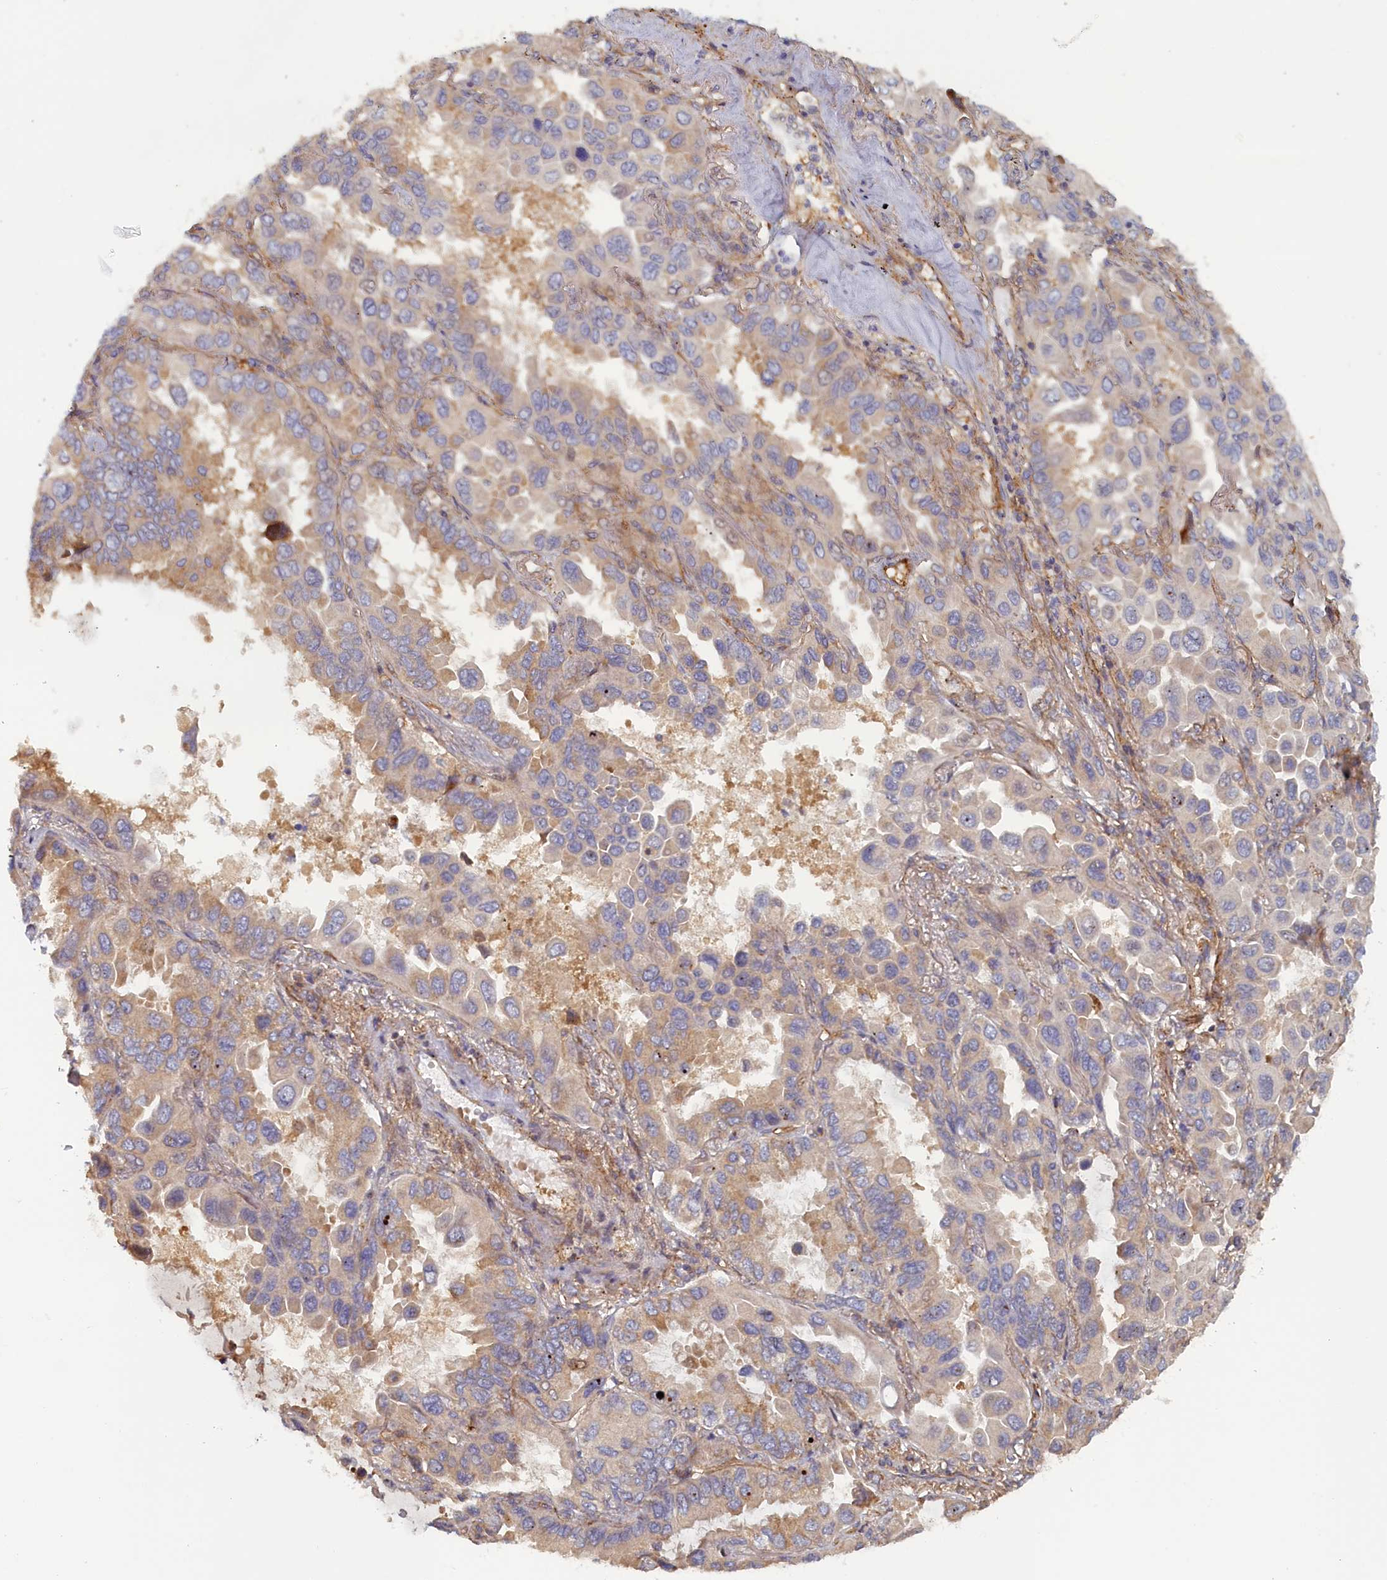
{"staining": {"intensity": "negative", "quantity": "none", "location": "none"}, "tissue": "lung cancer", "cell_type": "Tumor cells", "image_type": "cancer", "snomed": [{"axis": "morphology", "description": "Adenocarcinoma, NOS"}, {"axis": "topography", "description": "Lung"}], "caption": "There is no significant staining in tumor cells of adenocarcinoma (lung).", "gene": "TMEM196", "patient": {"sex": "male", "age": 64}}